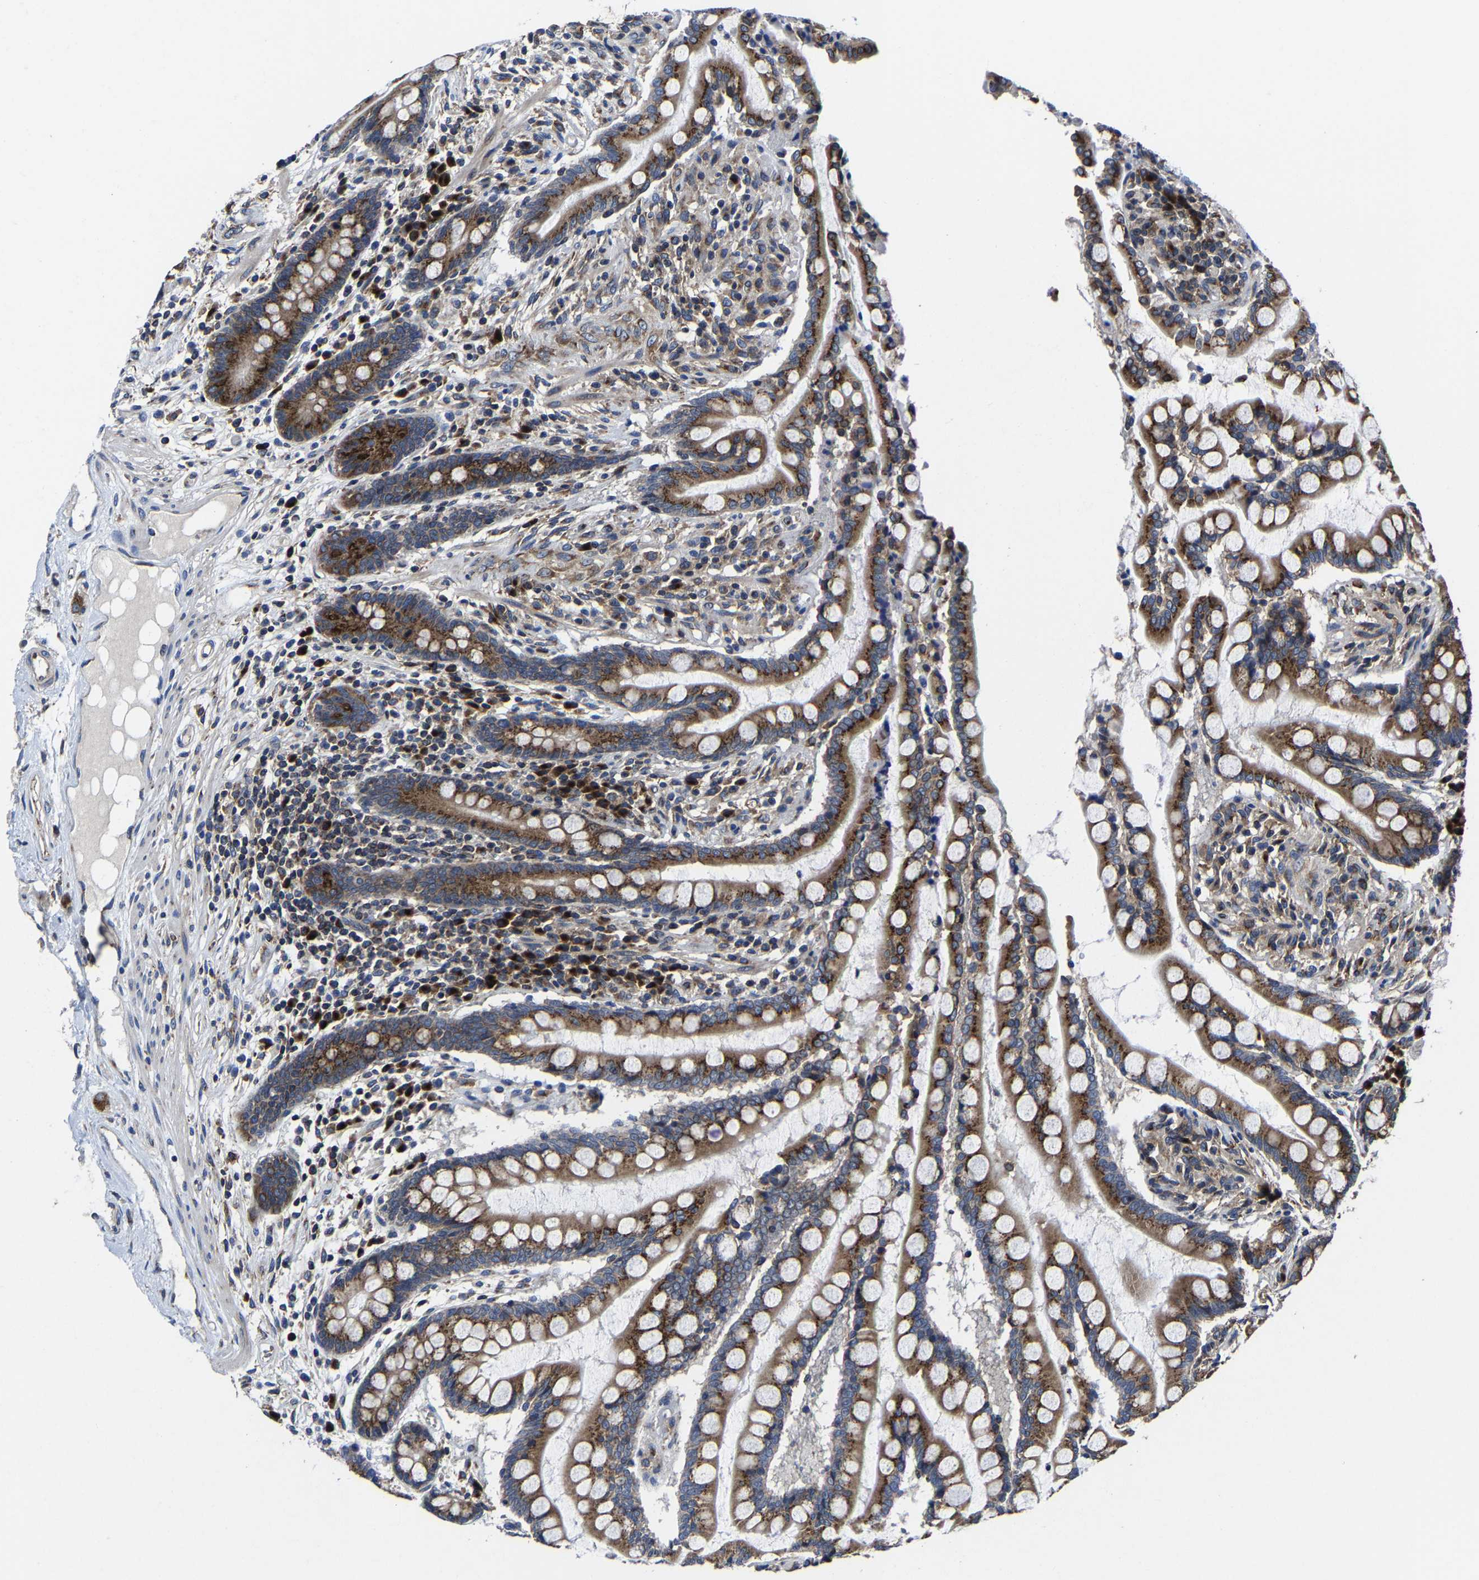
{"staining": {"intensity": "negative", "quantity": "none", "location": "none"}, "tissue": "colon", "cell_type": "Endothelial cells", "image_type": "normal", "snomed": [{"axis": "morphology", "description": "Normal tissue, NOS"}, {"axis": "topography", "description": "Colon"}], "caption": "Protein analysis of normal colon displays no significant expression in endothelial cells. (Immunohistochemistry (ihc), brightfield microscopy, high magnification).", "gene": "EBAG9", "patient": {"sex": "male", "age": 73}}